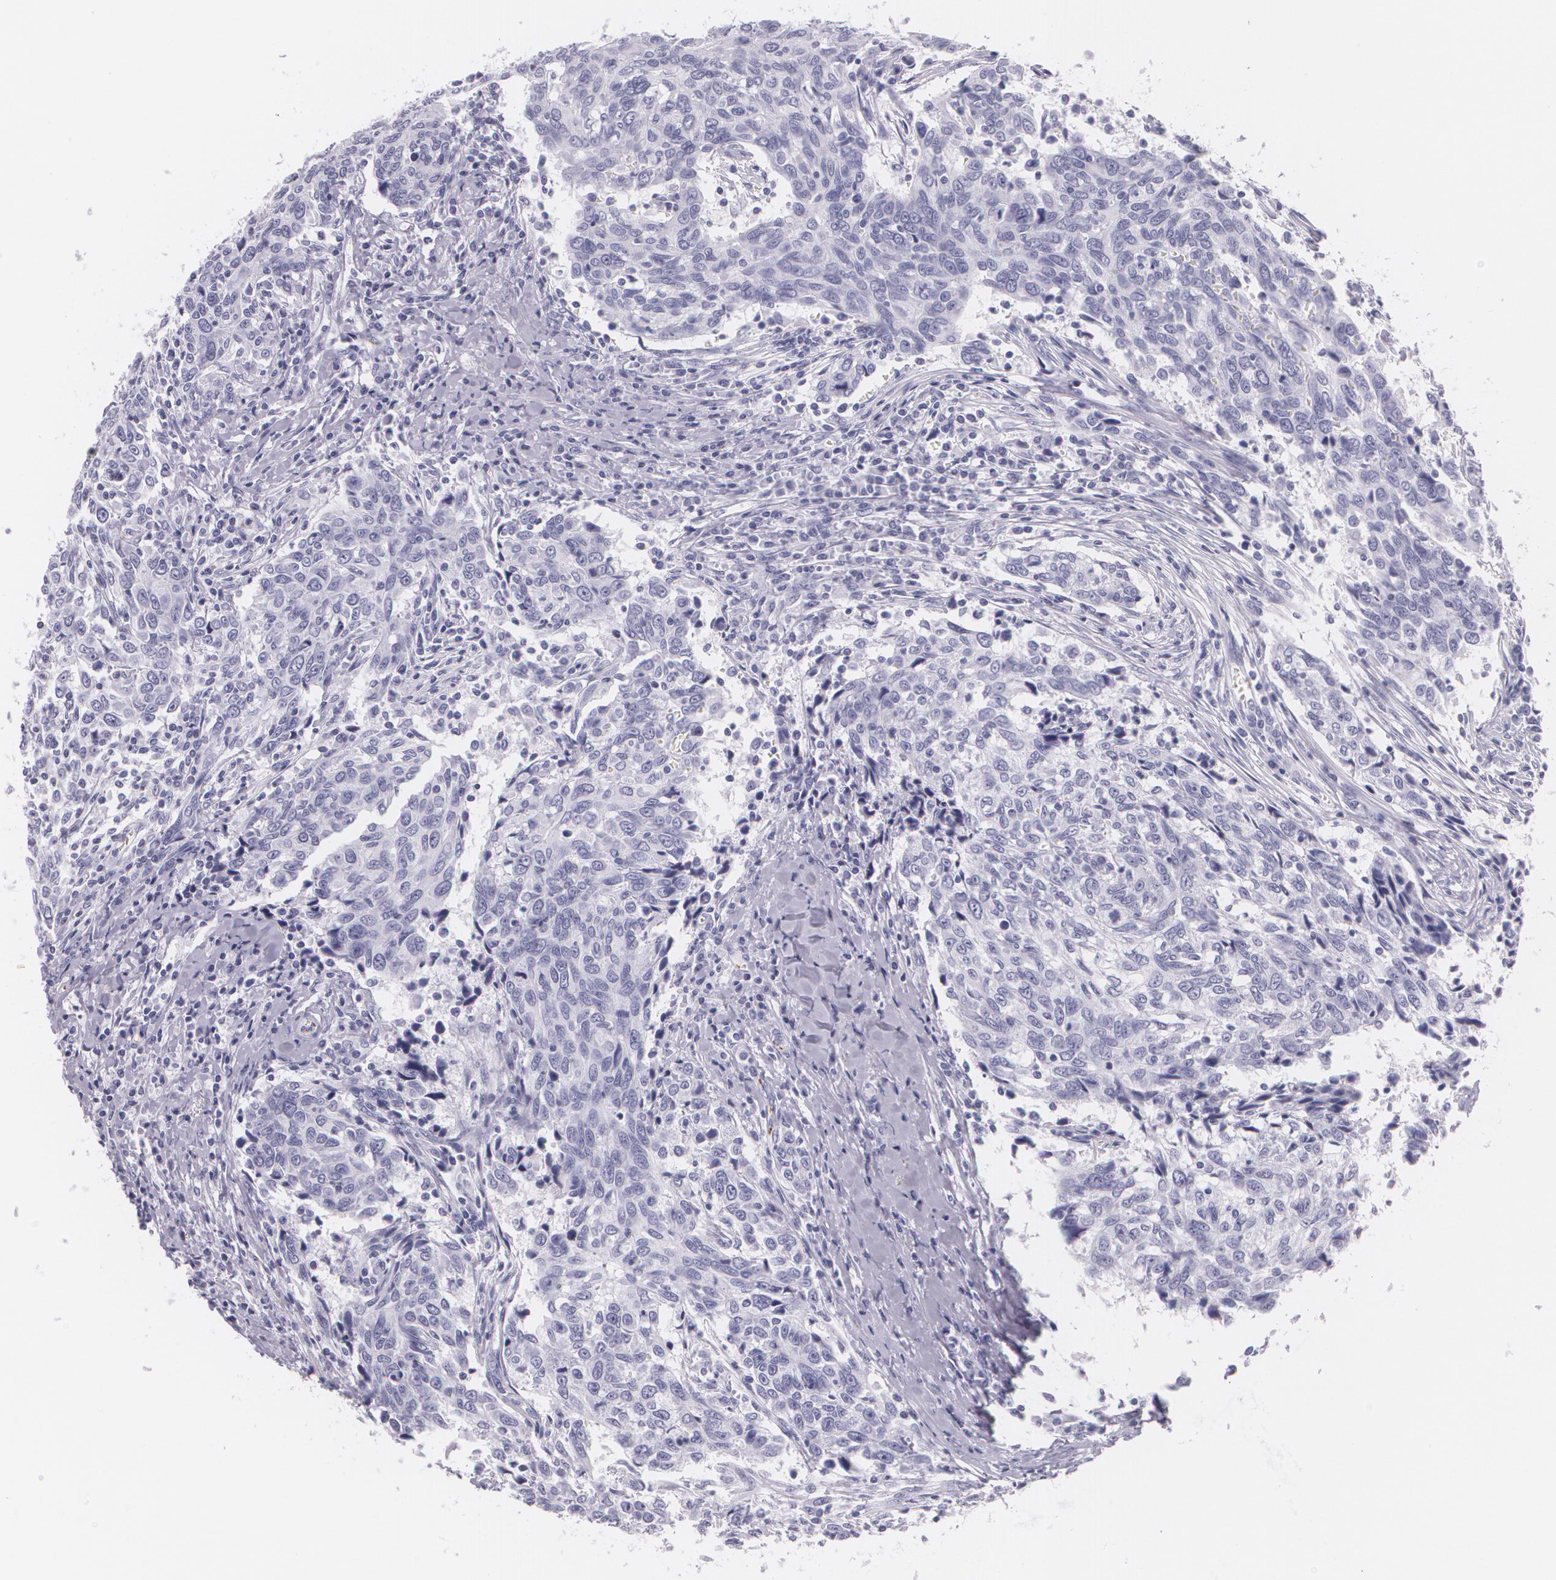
{"staining": {"intensity": "negative", "quantity": "none", "location": "none"}, "tissue": "breast cancer", "cell_type": "Tumor cells", "image_type": "cancer", "snomed": [{"axis": "morphology", "description": "Duct carcinoma"}, {"axis": "topography", "description": "Breast"}], "caption": "A high-resolution photomicrograph shows immunohistochemistry (IHC) staining of breast cancer, which displays no significant staining in tumor cells. Brightfield microscopy of immunohistochemistry stained with DAB (3,3'-diaminobenzidine) (brown) and hematoxylin (blue), captured at high magnification.", "gene": "DLG4", "patient": {"sex": "female", "age": 50}}